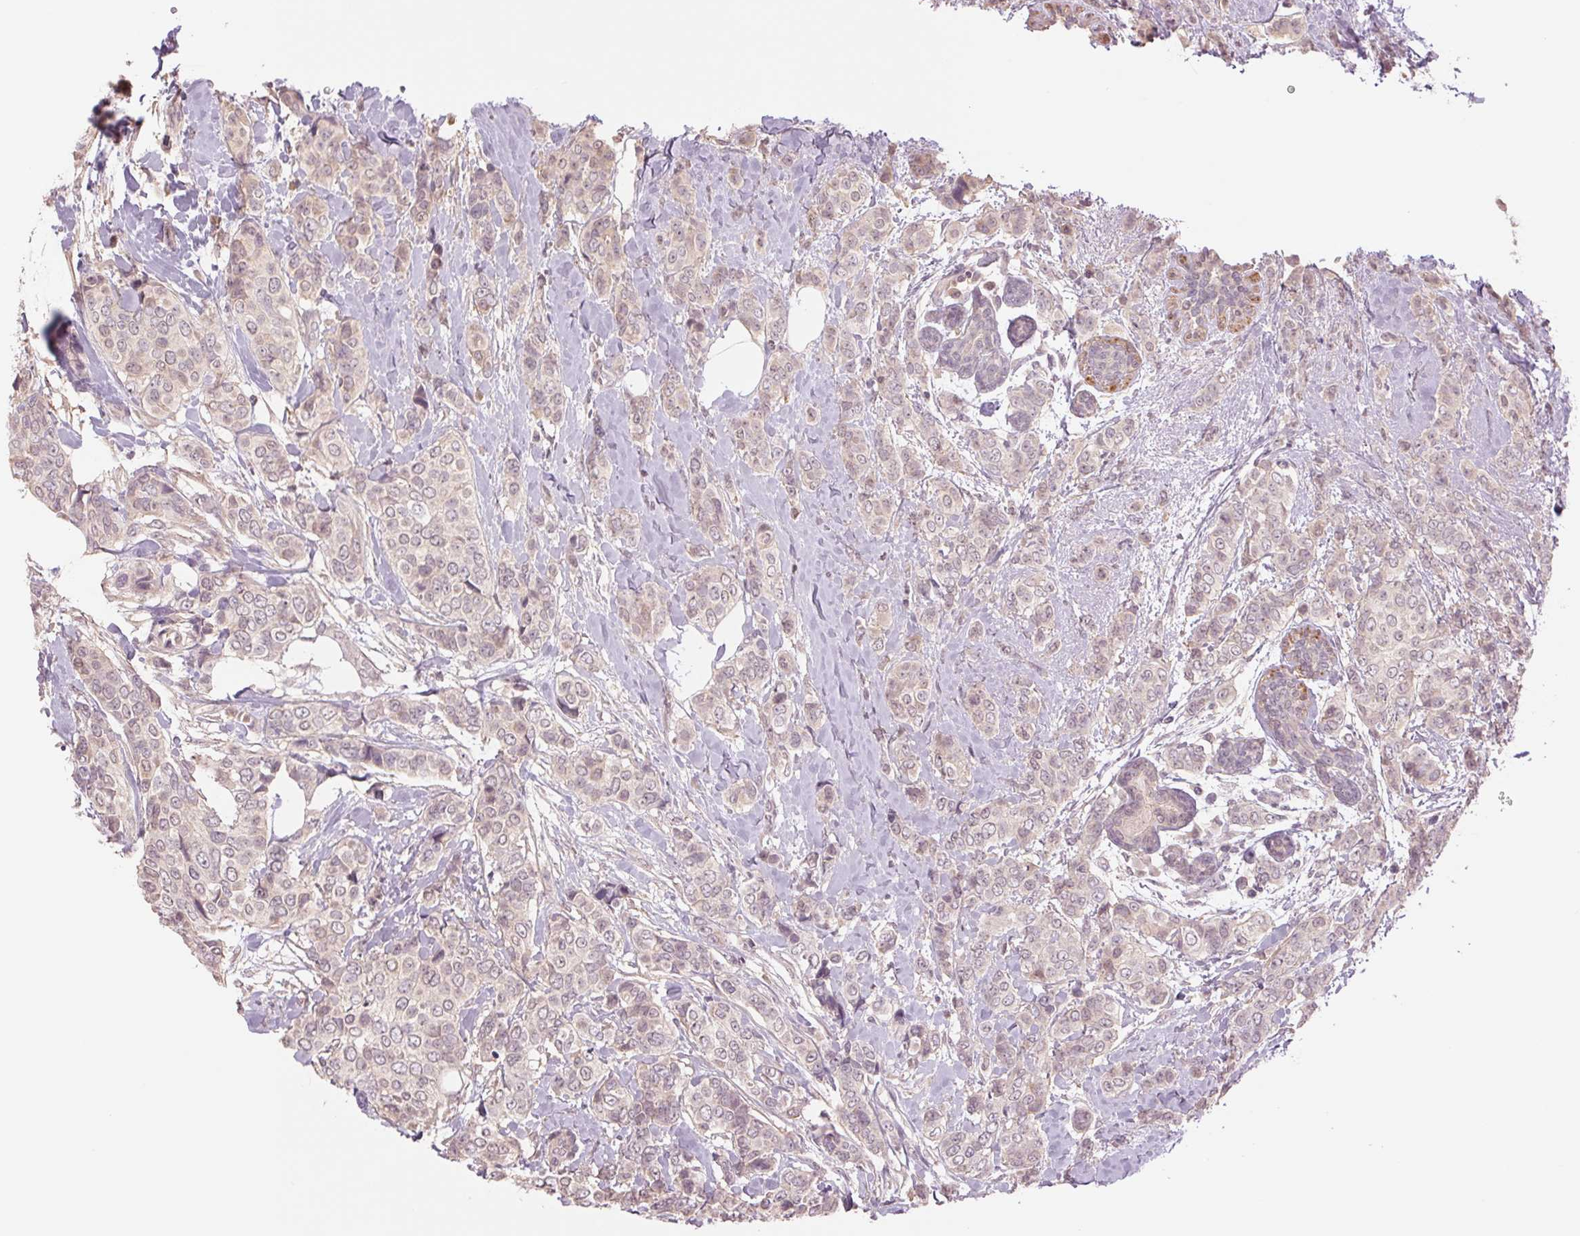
{"staining": {"intensity": "weak", "quantity": "25%-75%", "location": "cytoplasmic/membranous,nuclear"}, "tissue": "breast cancer", "cell_type": "Tumor cells", "image_type": "cancer", "snomed": [{"axis": "morphology", "description": "Lobular carcinoma"}, {"axis": "topography", "description": "Breast"}], "caption": "Immunohistochemical staining of human breast lobular carcinoma shows weak cytoplasmic/membranous and nuclear protein staining in approximately 25%-75% of tumor cells. The staining is performed using DAB (3,3'-diaminobenzidine) brown chromogen to label protein expression. The nuclei are counter-stained blue using hematoxylin.", "gene": "PPIA", "patient": {"sex": "female", "age": 51}}